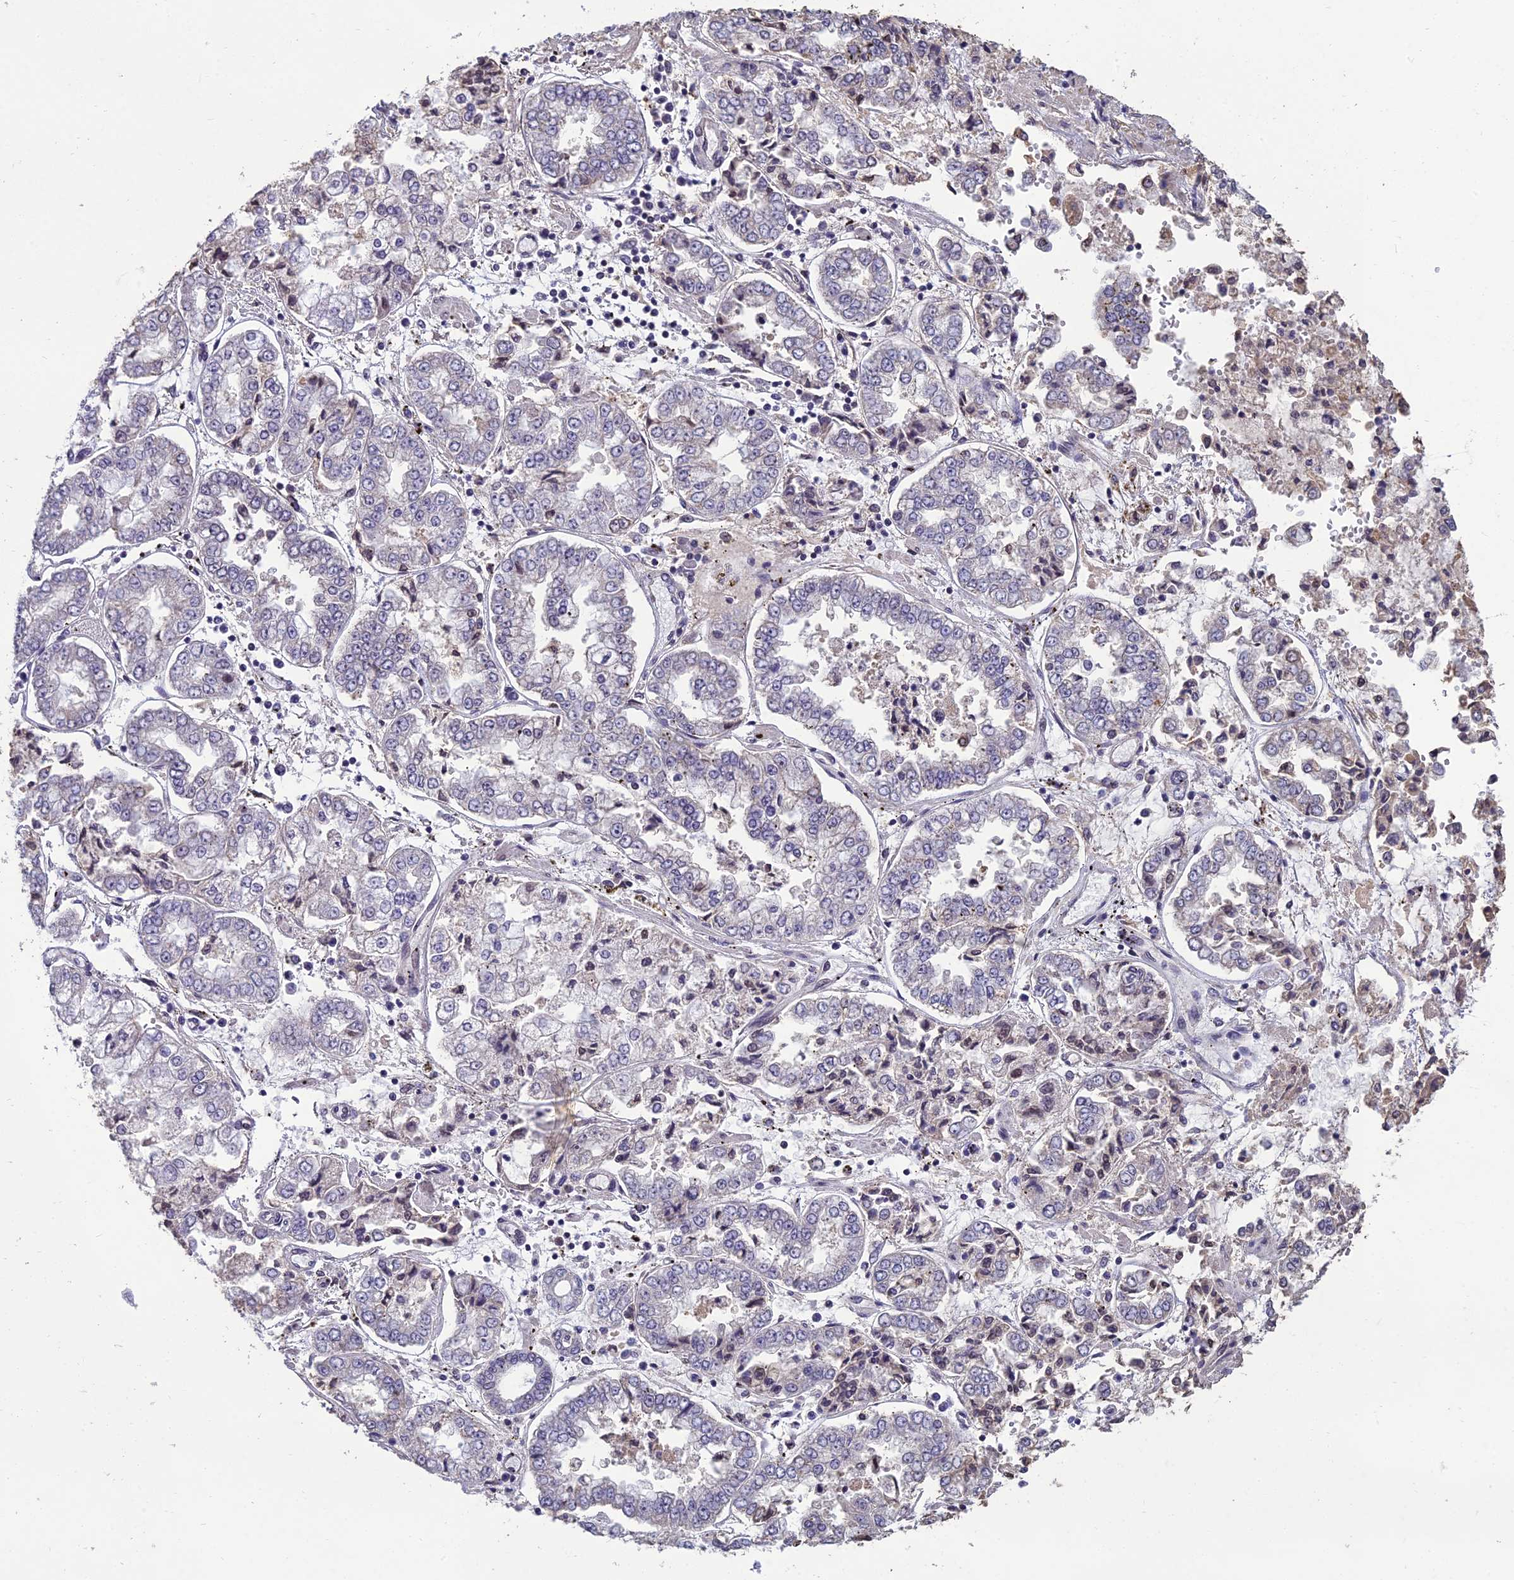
{"staining": {"intensity": "negative", "quantity": "none", "location": "none"}, "tissue": "stomach cancer", "cell_type": "Tumor cells", "image_type": "cancer", "snomed": [{"axis": "morphology", "description": "Adenocarcinoma, NOS"}, {"axis": "topography", "description": "Stomach"}], "caption": "An IHC photomicrograph of stomach adenocarcinoma is shown. There is no staining in tumor cells of stomach adenocarcinoma.", "gene": "GRWD1", "patient": {"sex": "male", "age": 76}}